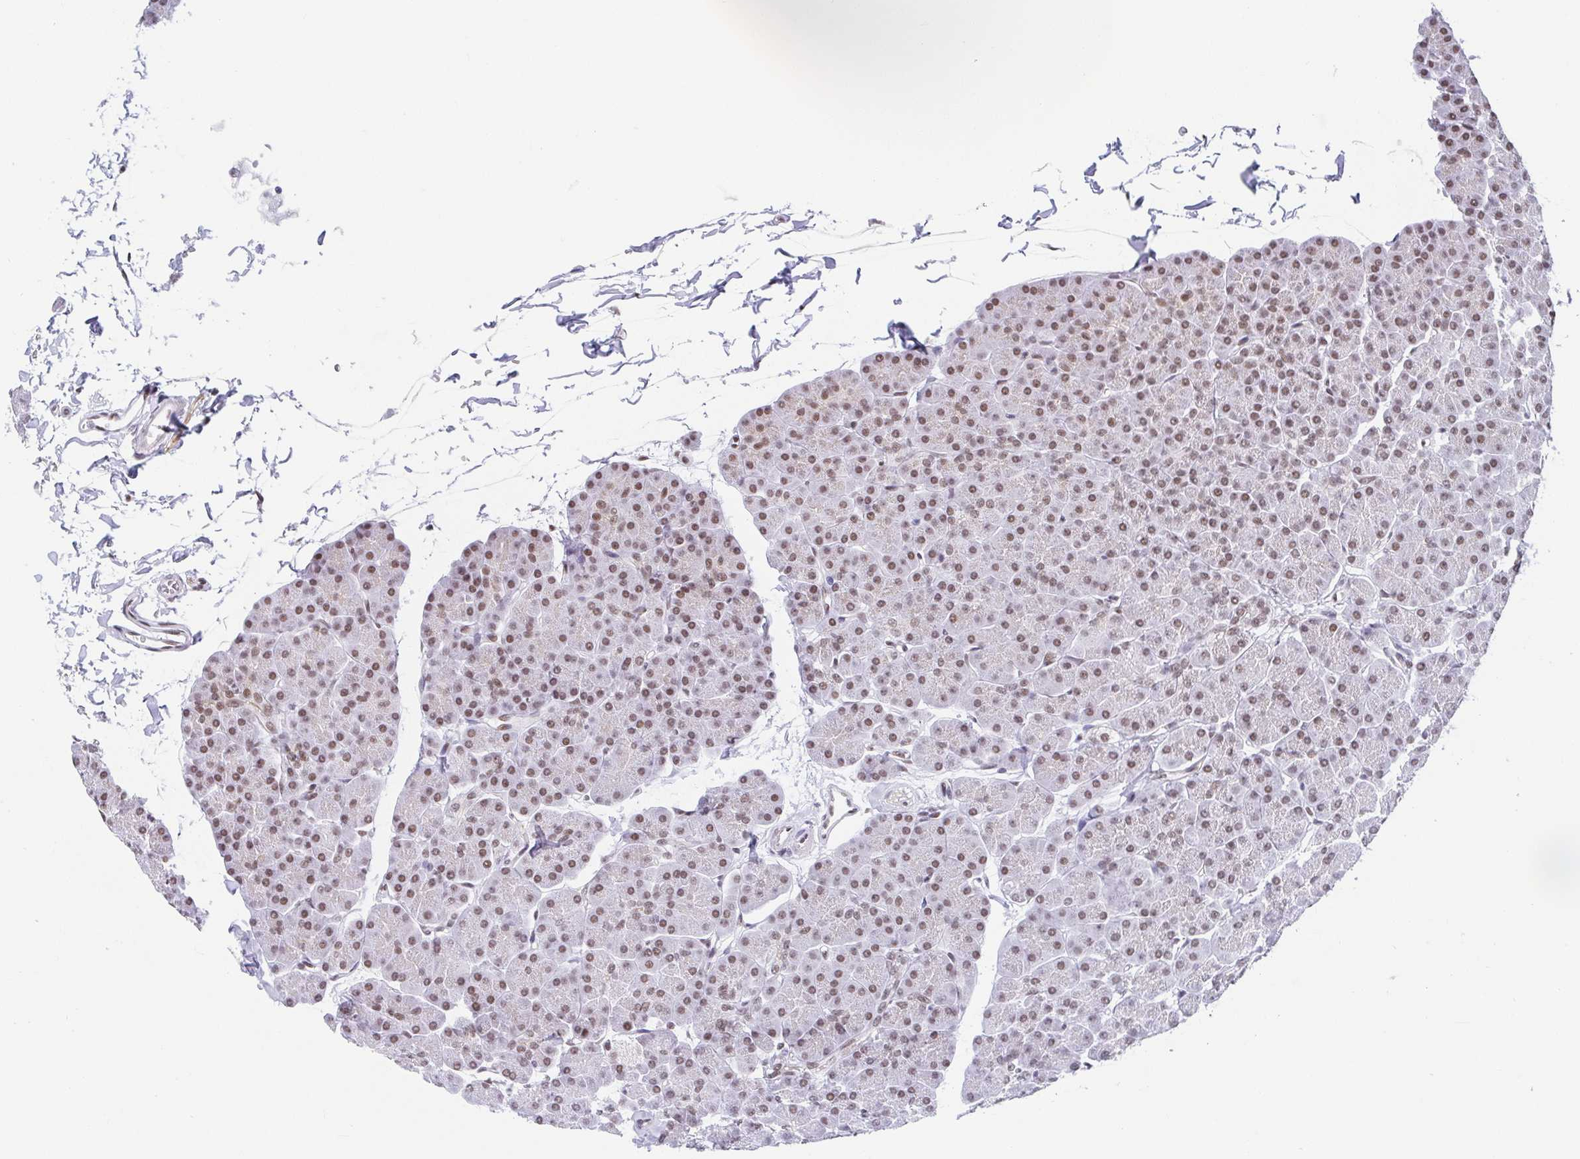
{"staining": {"intensity": "moderate", "quantity": ">75%", "location": "nuclear"}, "tissue": "pancreas", "cell_type": "Exocrine glandular cells", "image_type": "normal", "snomed": [{"axis": "morphology", "description": "Normal tissue, NOS"}, {"axis": "topography", "description": "Pancreas"}, {"axis": "topography", "description": "Peripheral nerve tissue"}], "caption": "Unremarkable pancreas was stained to show a protein in brown. There is medium levels of moderate nuclear staining in about >75% of exocrine glandular cells. (Stains: DAB (3,3'-diaminobenzidine) in brown, nuclei in blue, Microscopy: brightfield microscopy at high magnification).", "gene": "SLC7A10", "patient": {"sex": "male", "age": 54}}